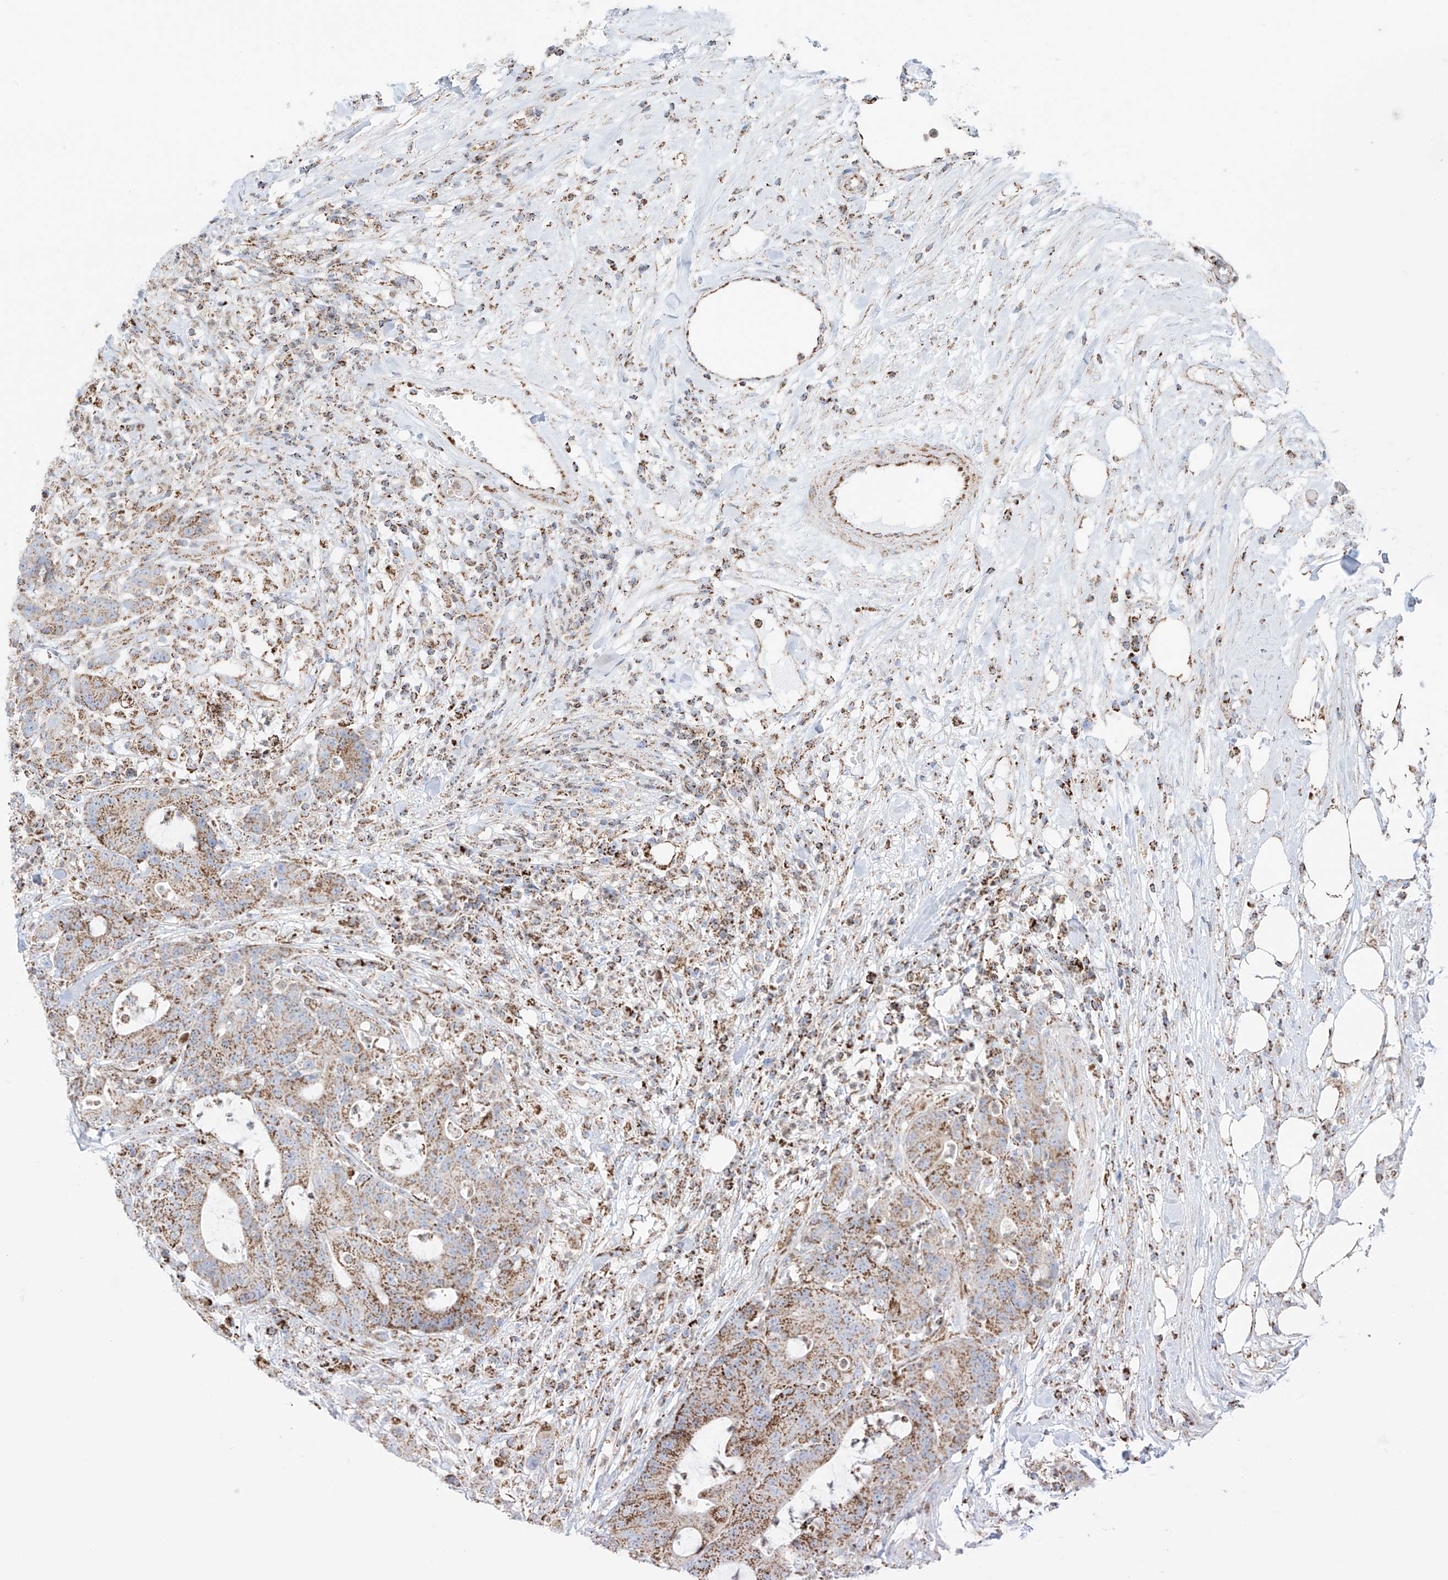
{"staining": {"intensity": "moderate", "quantity": ">75%", "location": "cytoplasmic/membranous"}, "tissue": "colorectal cancer", "cell_type": "Tumor cells", "image_type": "cancer", "snomed": [{"axis": "morphology", "description": "Adenocarcinoma, NOS"}, {"axis": "topography", "description": "Colon"}], "caption": "Immunohistochemical staining of human colorectal cancer (adenocarcinoma) displays medium levels of moderate cytoplasmic/membranous protein expression in about >75% of tumor cells.", "gene": "XKR3", "patient": {"sex": "female", "age": 84}}